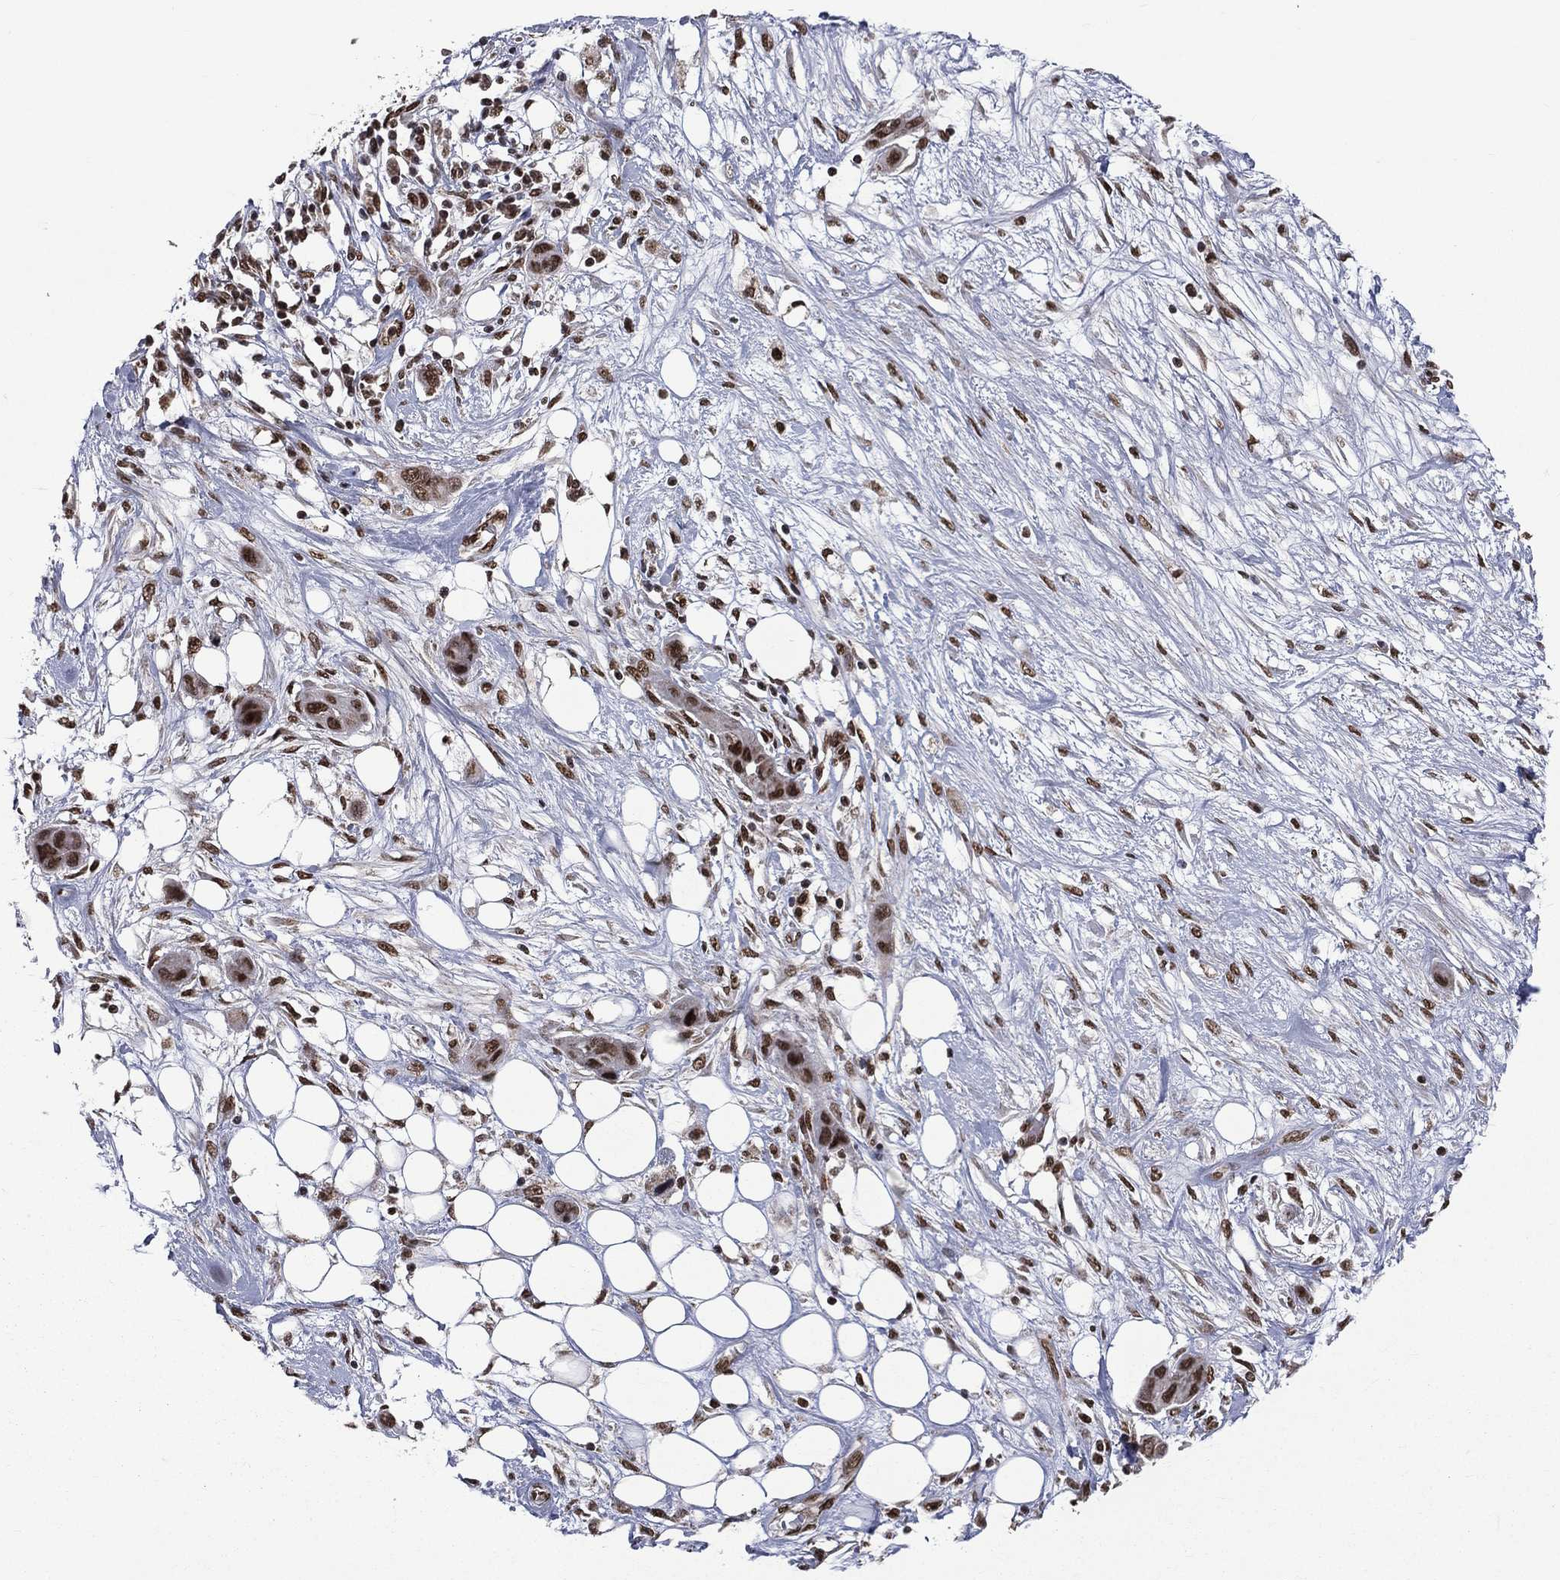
{"staining": {"intensity": "strong", "quantity": "25%-75%", "location": "nuclear"}, "tissue": "skin cancer", "cell_type": "Tumor cells", "image_type": "cancer", "snomed": [{"axis": "morphology", "description": "Squamous cell carcinoma, NOS"}, {"axis": "topography", "description": "Skin"}], "caption": "This is an image of IHC staining of skin squamous cell carcinoma, which shows strong positivity in the nuclear of tumor cells.", "gene": "C5orf24", "patient": {"sex": "male", "age": 79}}